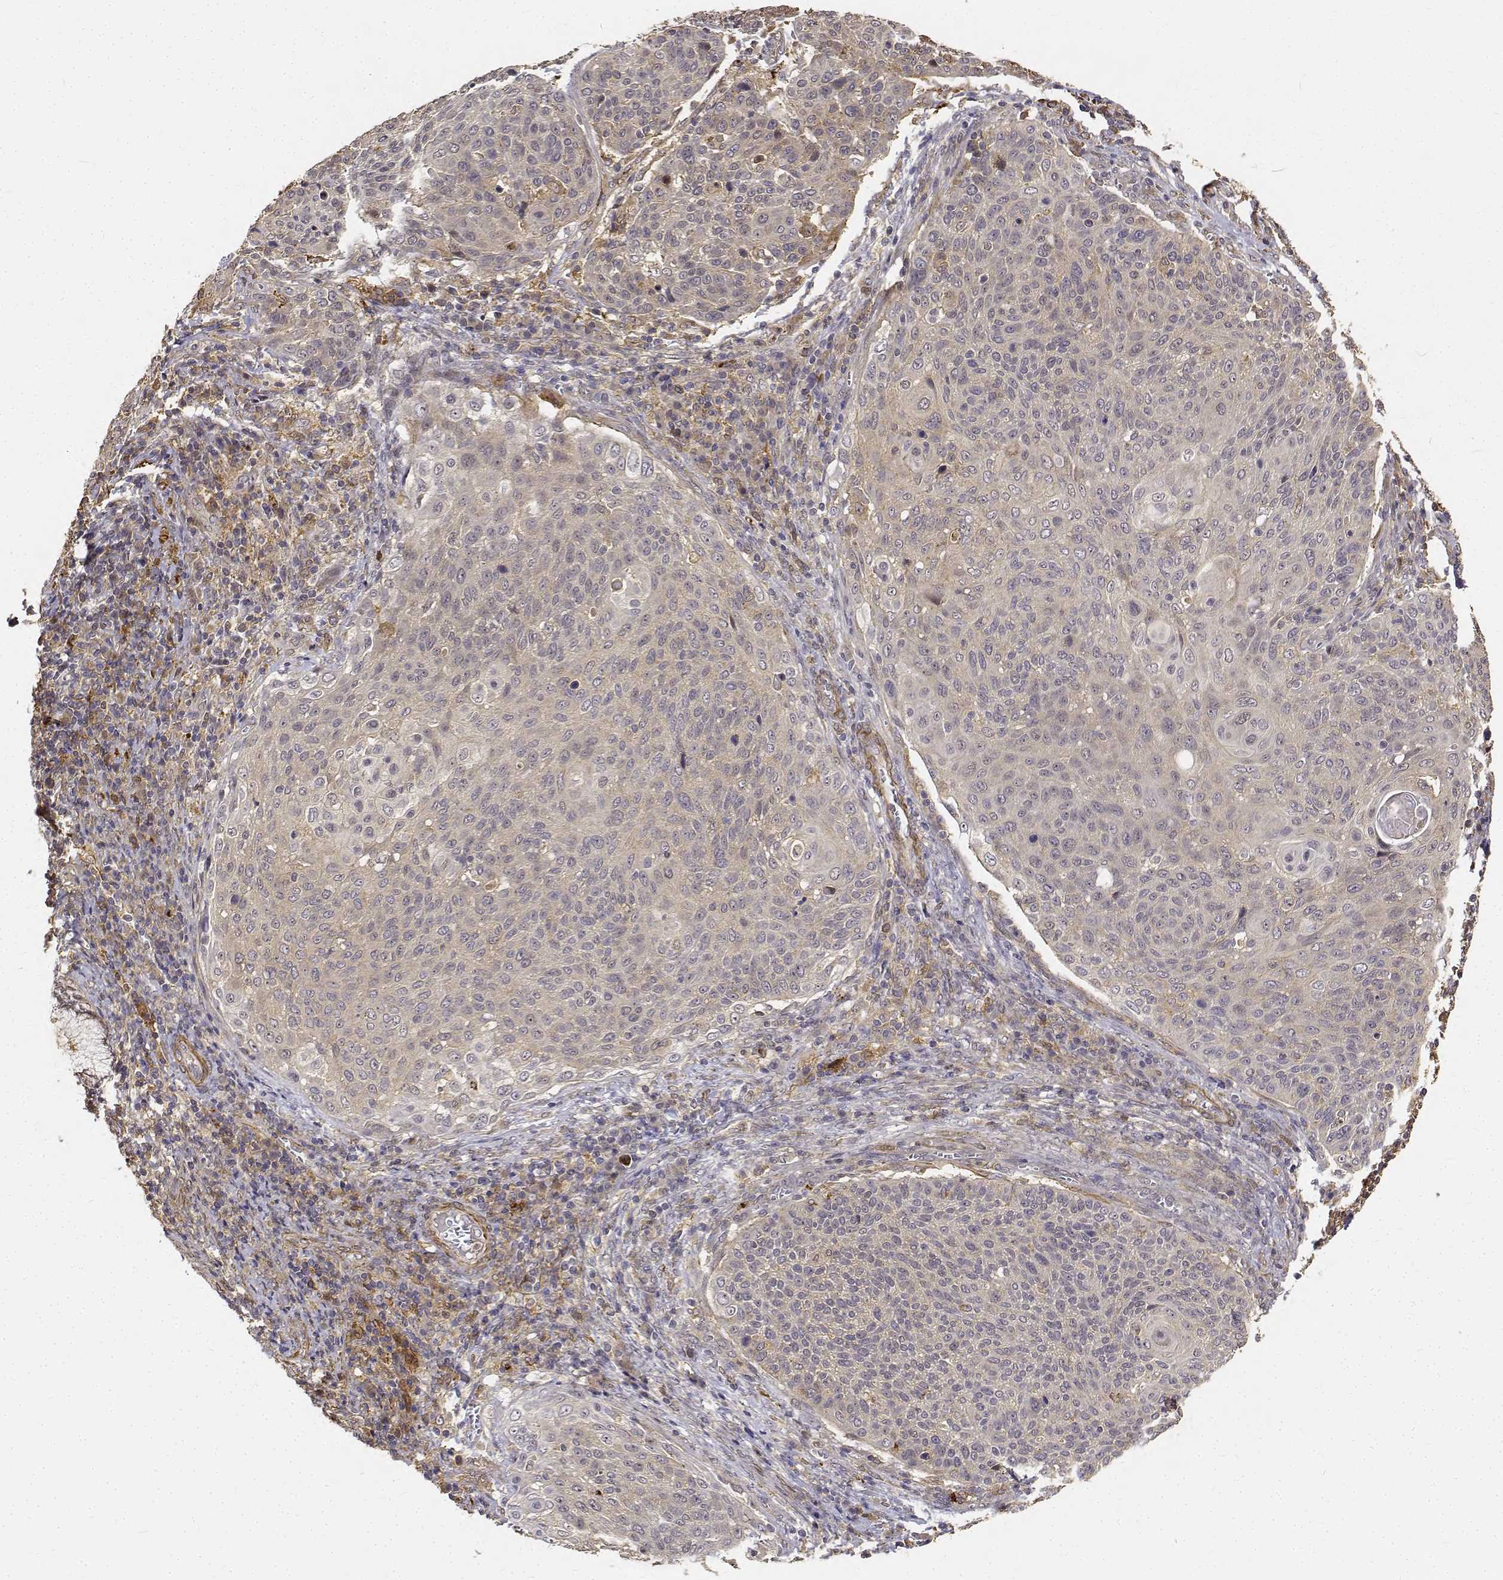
{"staining": {"intensity": "negative", "quantity": "none", "location": "none"}, "tissue": "cervical cancer", "cell_type": "Tumor cells", "image_type": "cancer", "snomed": [{"axis": "morphology", "description": "Squamous cell carcinoma, NOS"}, {"axis": "topography", "description": "Cervix"}], "caption": "Immunohistochemistry (IHC) image of human cervical squamous cell carcinoma stained for a protein (brown), which shows no staining in tumor cells.", "gene": "PCID2", "patient": {"sex": "female", "age": 31}}